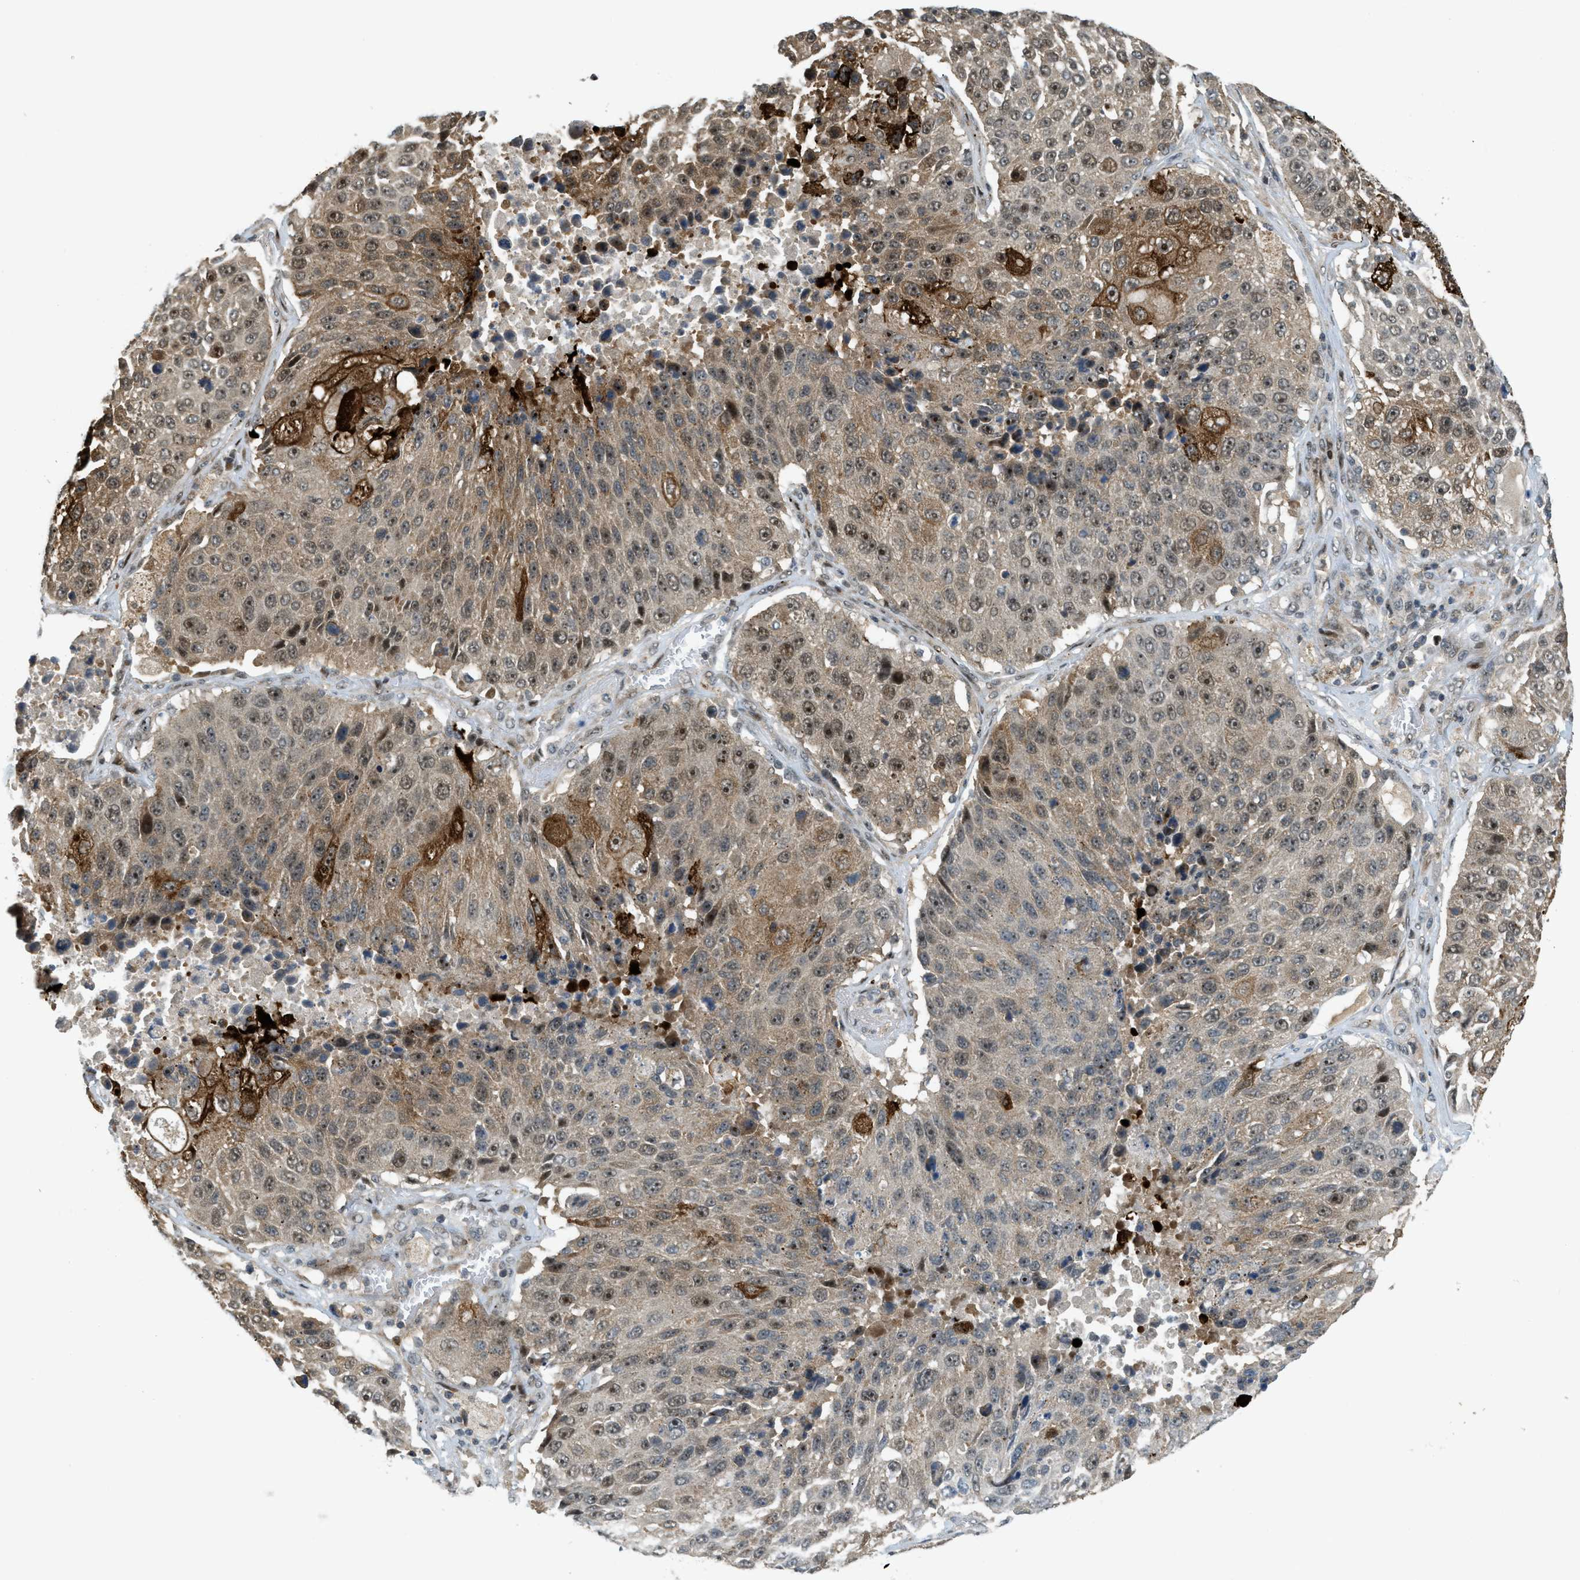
{"staining": {"intensity": "moderate", "quantity": "25%-75%", "location": "cytoplasmic/membranous,nuclear"}, "tissue": "lung cancer", "cell_type": "Tumor cells", "image_type": "cancer", "snomed": [{"axis": "morphology", "description": "Squamous cell carcinoma, NOS"}, {"axis": "topography", "description": "Lung"}], "caption": "Immunohistochemical staining of squamous cell carcinoma (lung) displays medium levels of moderate cytoplasmic/membranous and nuclear protein staining in approximately 25%-75% of tumor cells.", "gene": "TRAPPC14", "patient": {"sex": "male", "age": 61}}